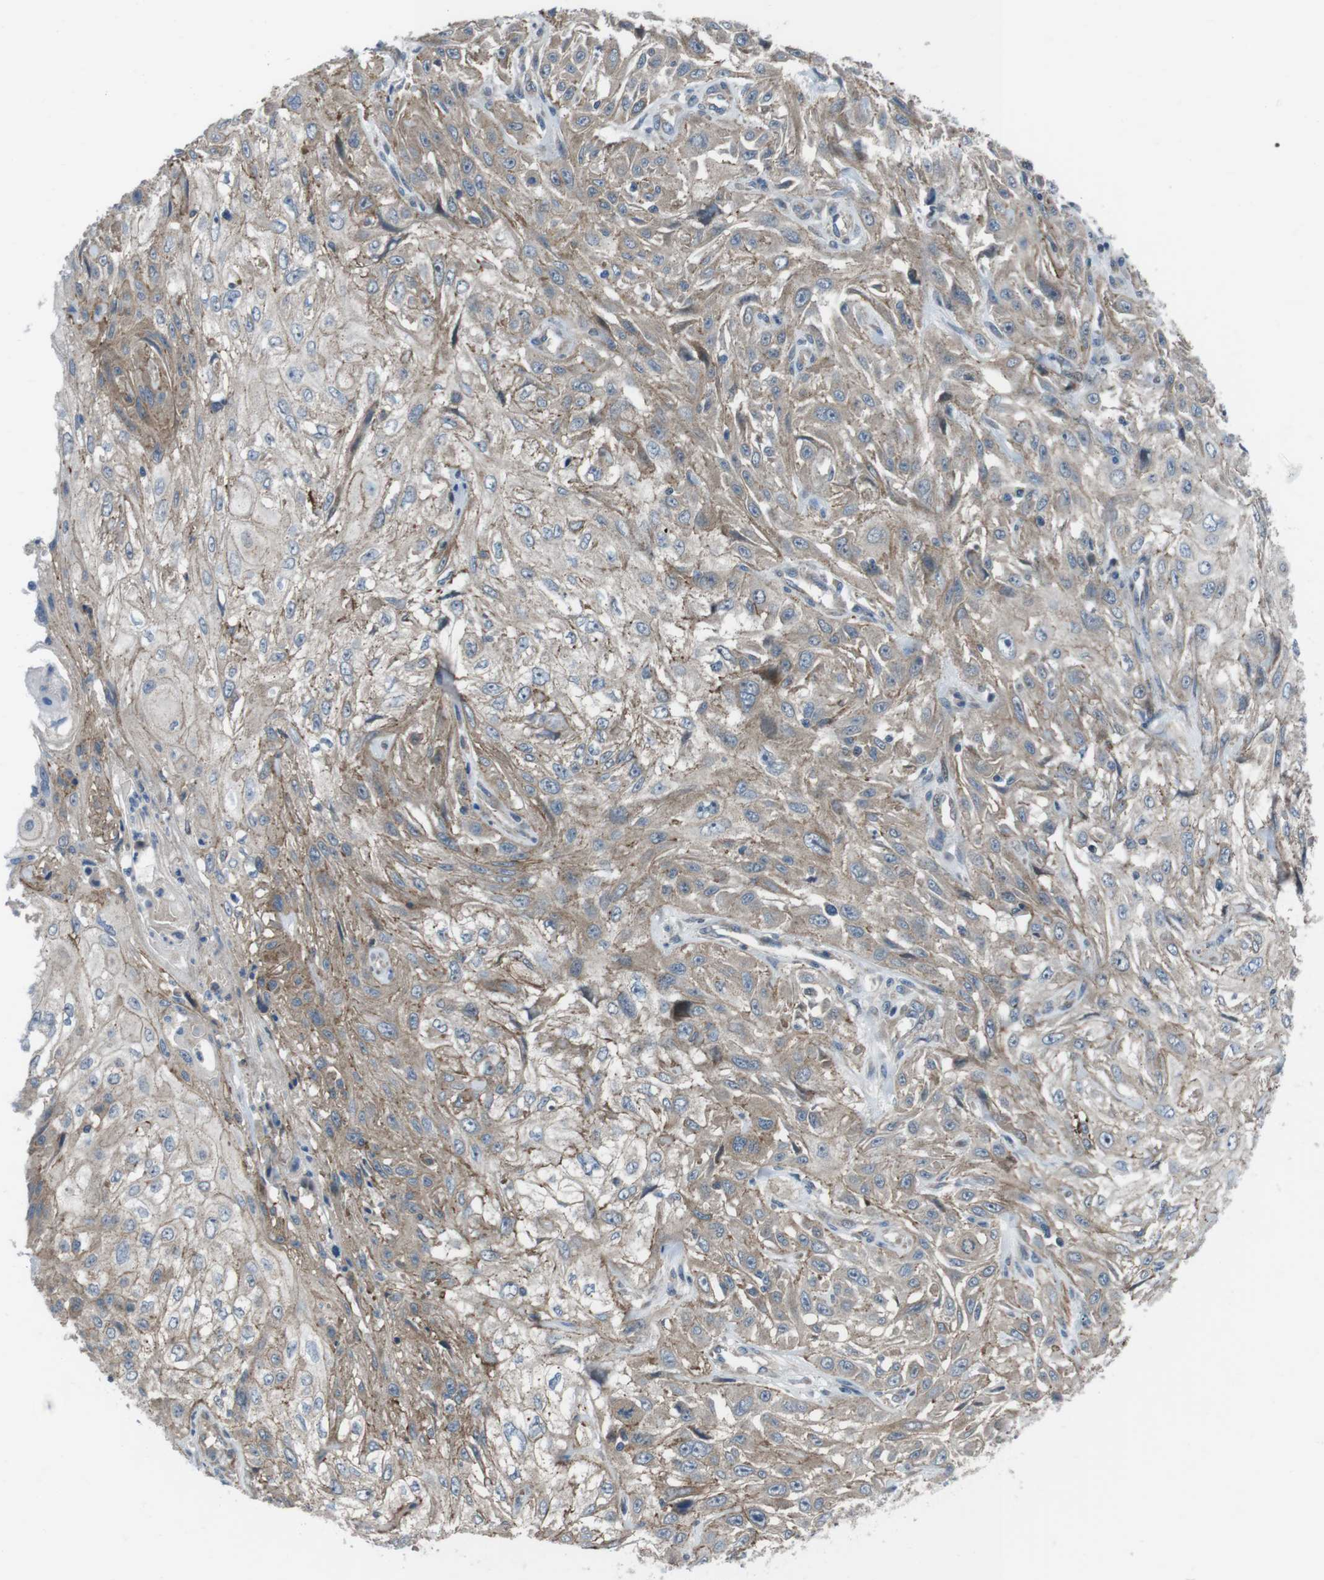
{"staining": {"intensity": "weak", "quantity": ">75%", "location": "cytoplasmic/membranous"}, "tissue": "skin cancer", "cell_type": "Tumor cells", "image_type": "cancer", "snomed": [{"axis": "morphology", "description": "Squamous cell carcinoma, NOS"}, {"axis": "topography", "description": "Skin"}], "caption": "An image of skin cancer stained for a protein exhibits weak cytoplasmic/membranous brown staining in tumor cells. (IHC, brightfield microscopy, high magnification).", "gene": "FAM174B", "patient": {"sex": "male", "age": 75}}